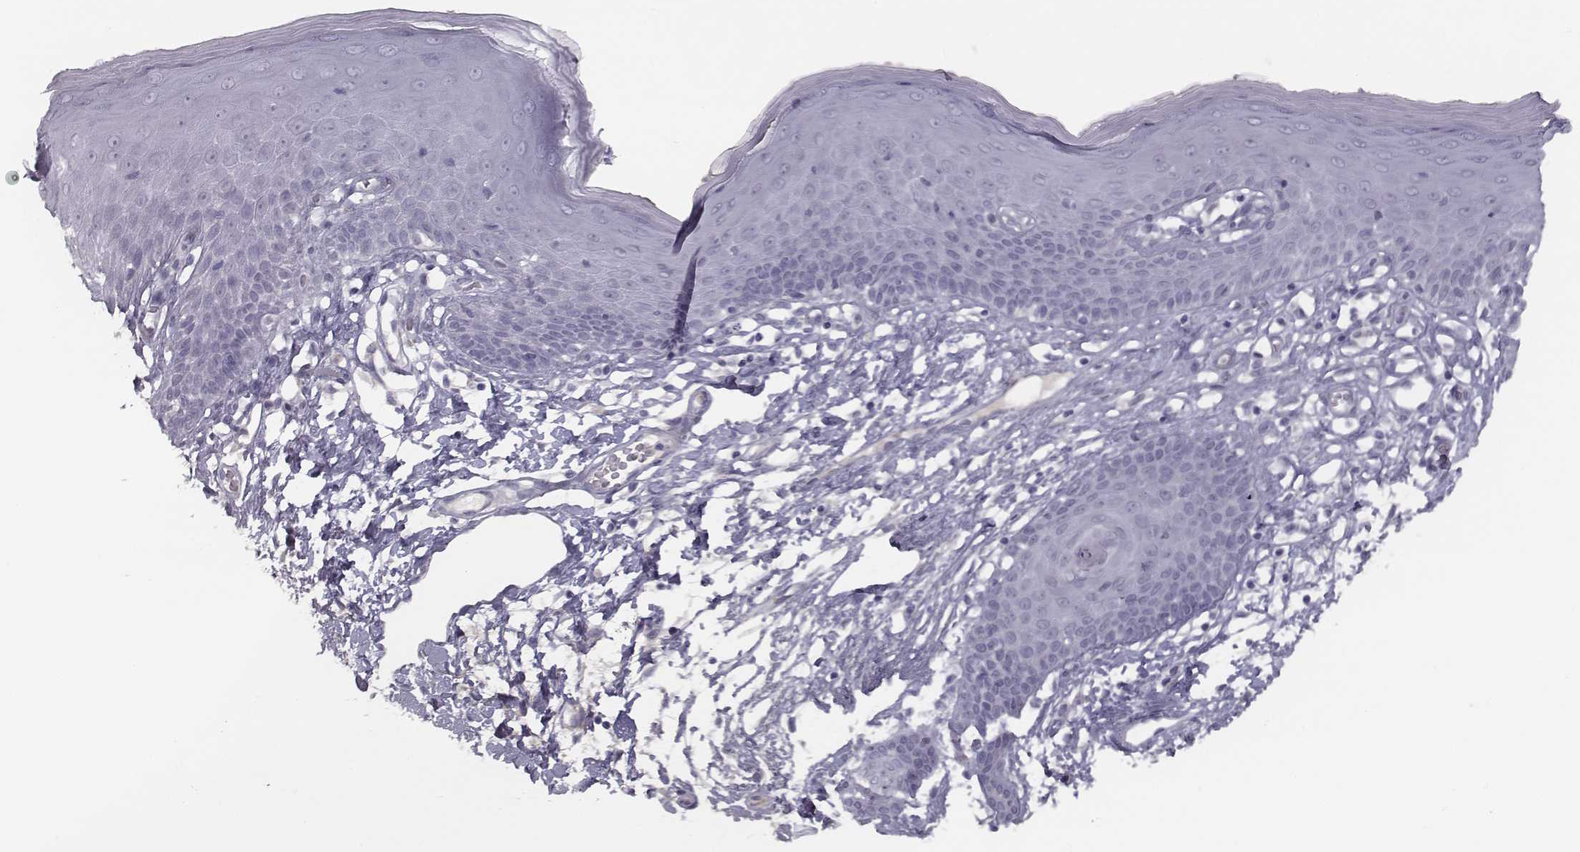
{"staining": {"intensity": "negative", "quantity": "none", "location": "none"}, "tissue": "skin", "cell_type": "Epidermal cells", "image_type": "normal", "snomed": [{"axis": "morphology", "description": "Normal tissue, NOS"}, {"axis": "topography", "description": "Vulva"}], "caption": "Epidermal cells are negative for protein expression in unremarkable human skin. (DAB immunohistochemistry (IHC) visualized using brightfield microscopy, high magnification).", "gene": "SEPTIN14", "patient": {"sex": "female", "age": 68}}